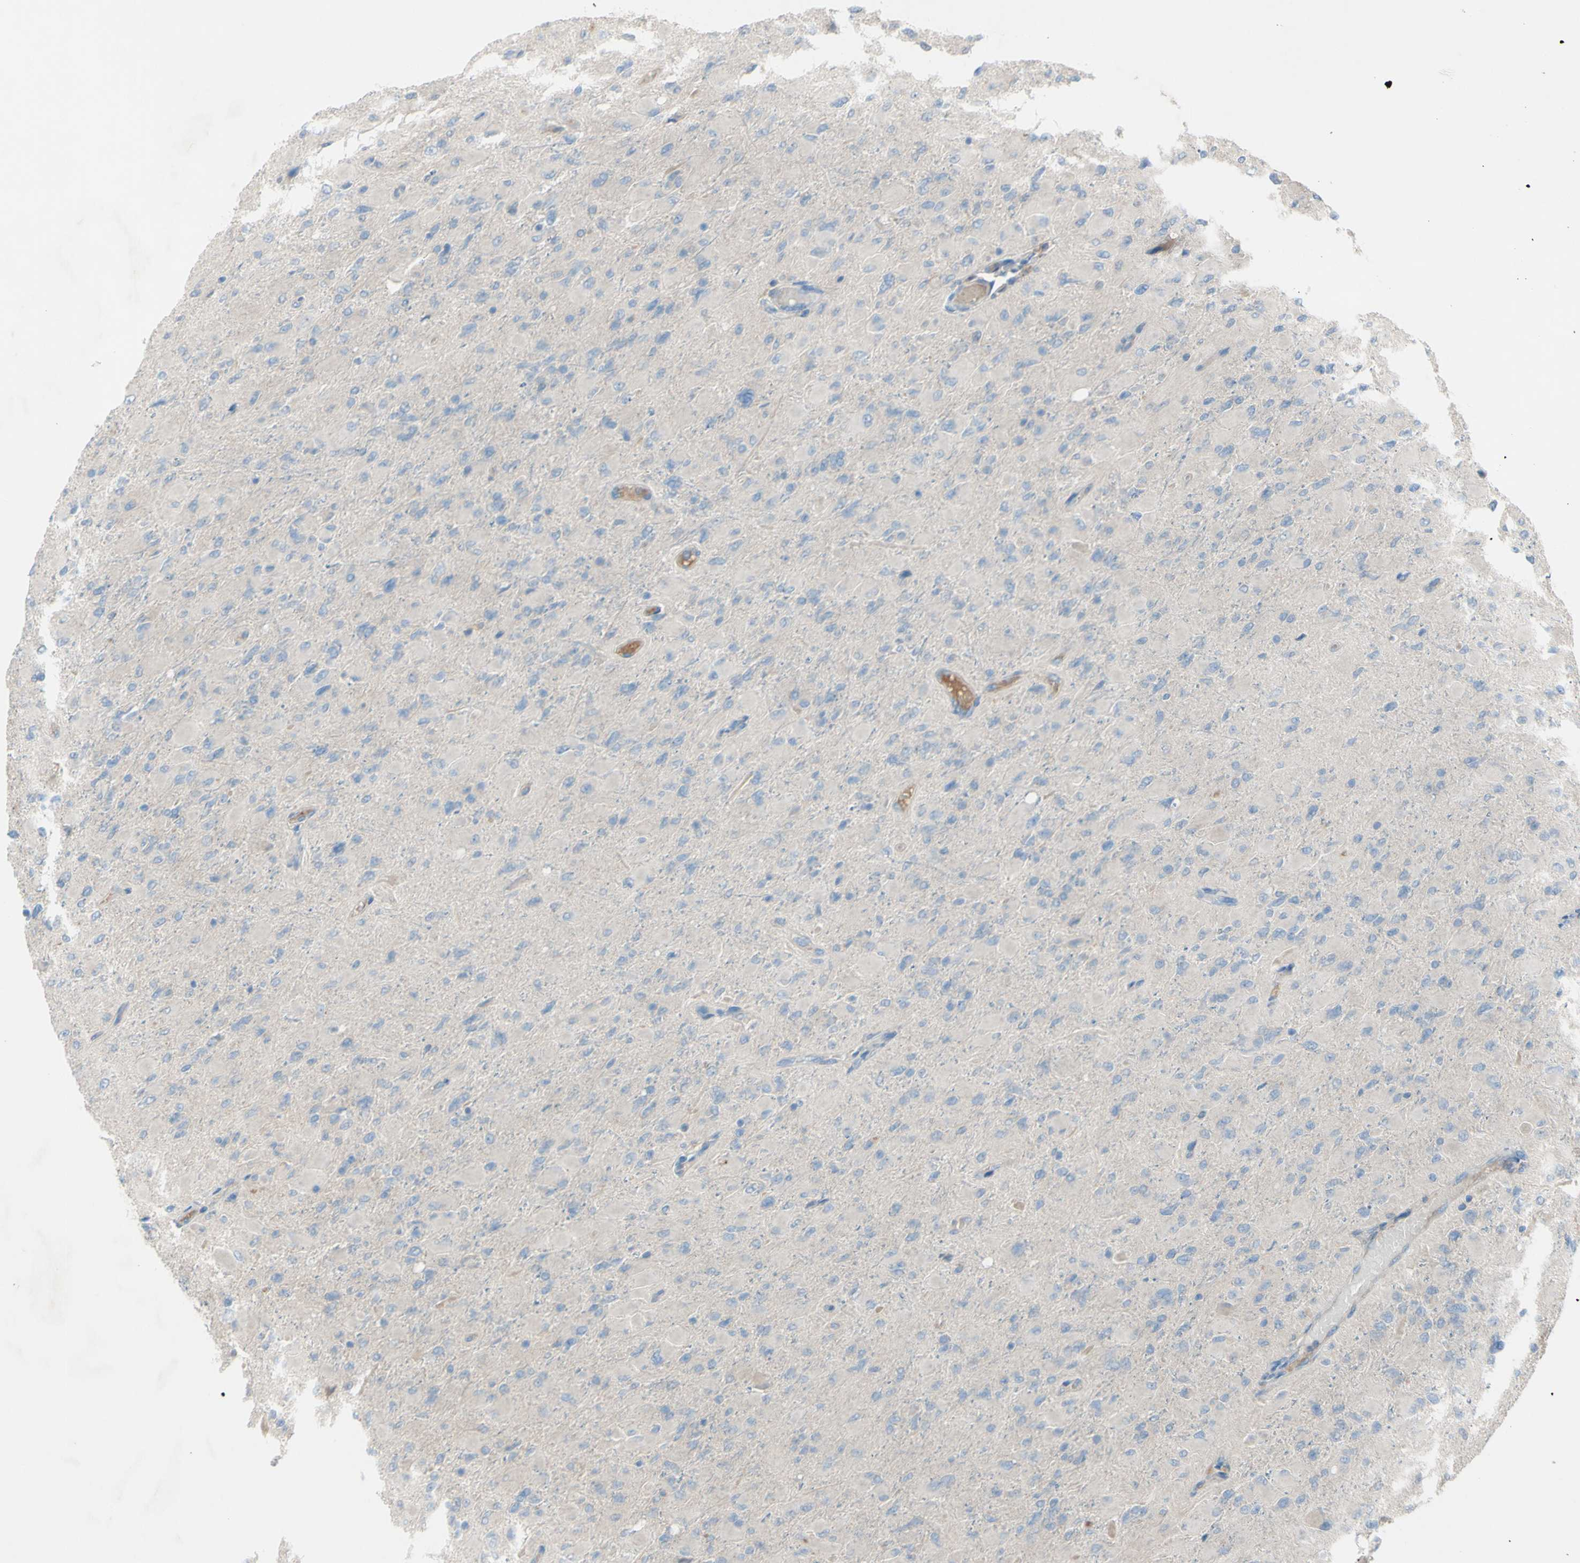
{"staining": {"intensity": "negative", "quantity": "none", "location": "none"}, "tissue": "glioma", "cell_type": "Tumor cells", "image_type": "cancer", "snomed": [{"axis": "morphology", "description": "Glioma, malignant, High grade"}, {"axis": "topography", "description": "Cerebral cortex"}], "caption": "An IHC image of malignant glioma (high-grade) is shown. There is no staining in tumor cells of malignant glioma (high-grade).", "gene": "ATRN", "patient": {"sex": "female", "age": 36}}